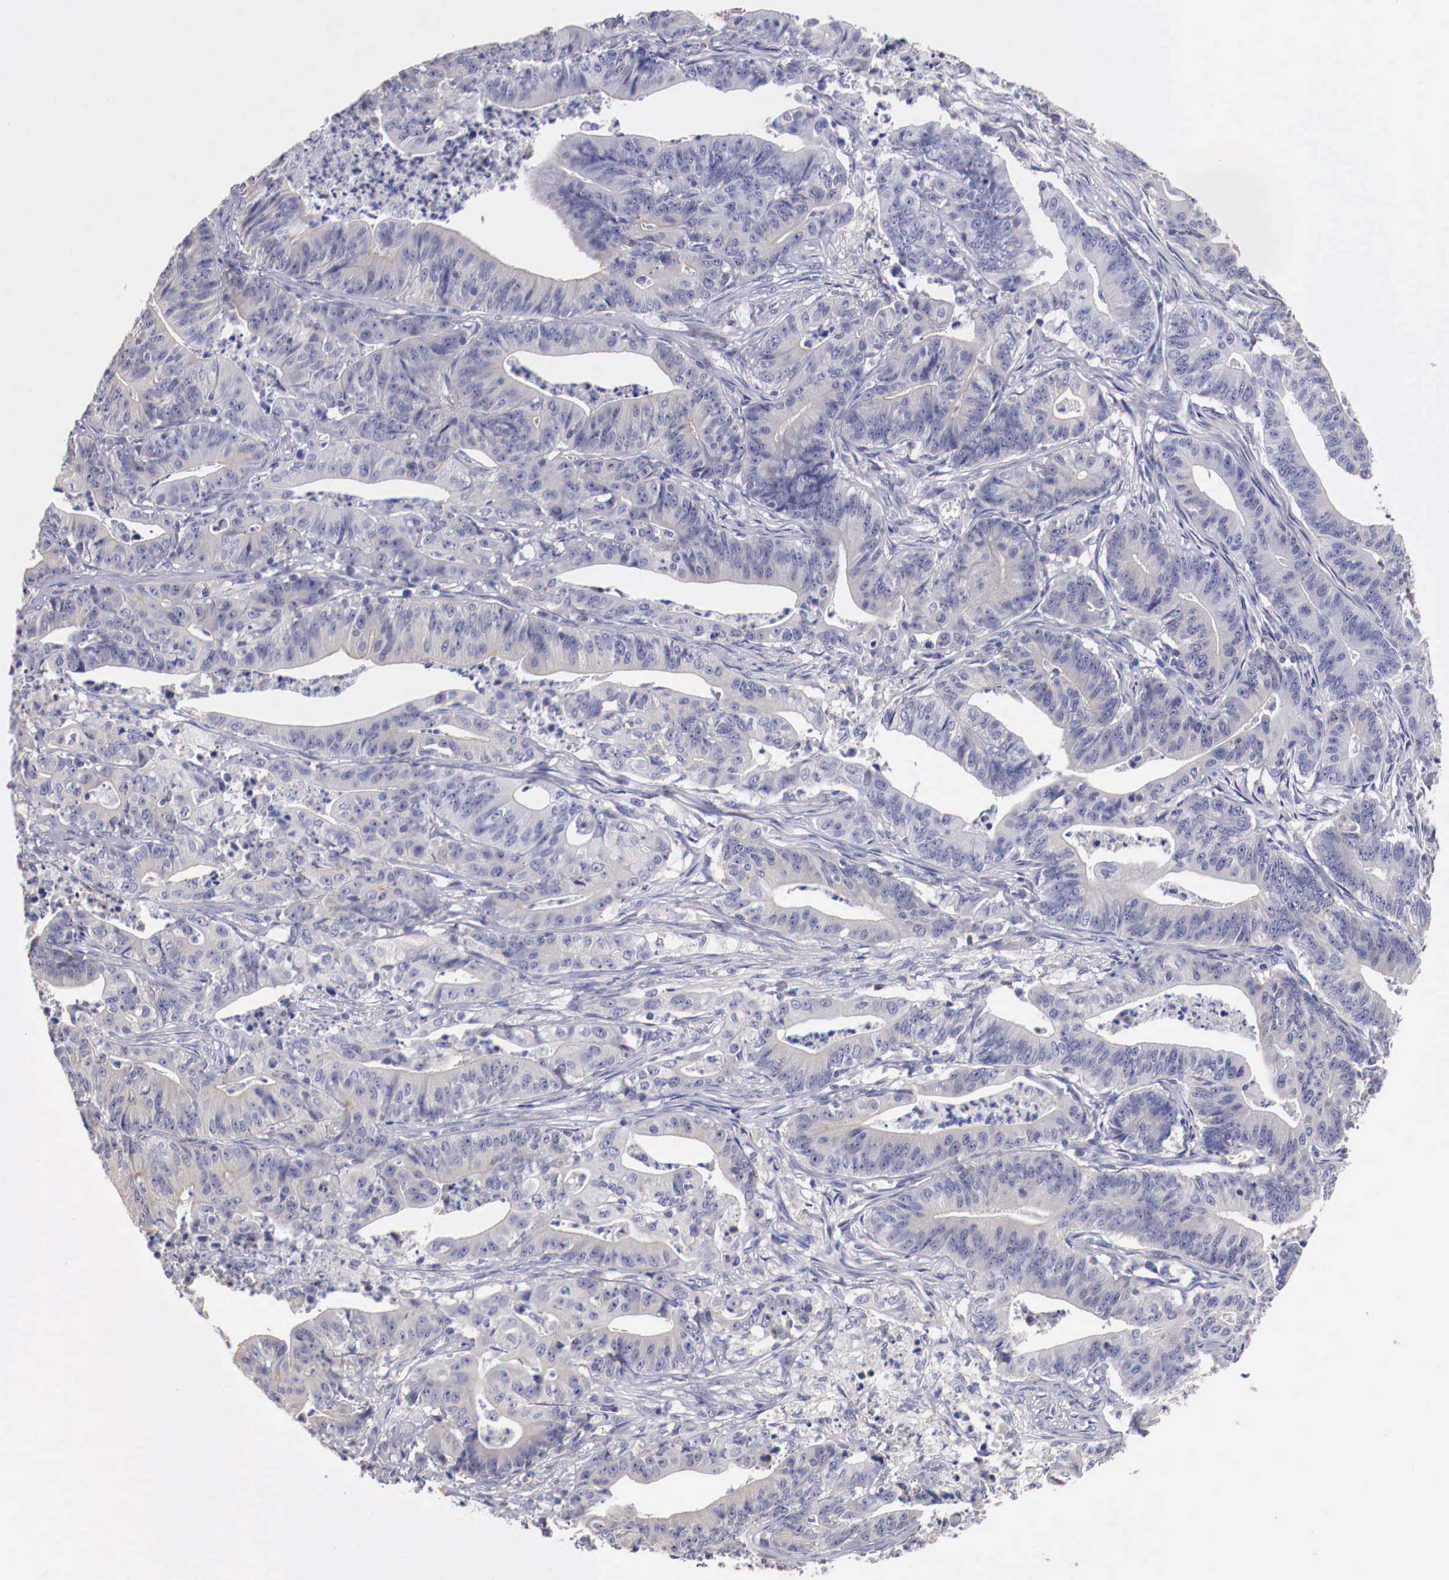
{"staining": {"intensity": "negative", "quantity": "none", "location": "none"}, "tissue": "stomach cancer", "cell_type": "Tumor cells", "image_type": "cancer", "snomed": [{"axis": "morphology", "description": "Adenocarcinoma, NOS"}, {"axis": "topography", "description": "Stomach, lower"}], "caption": "Adenocarcinoma (stomach) was stained to show a protein in brown. There is no significant staining in tumor cells.", "gene": "PITPNA", "patient": {"sex": "female", "age": 86}}